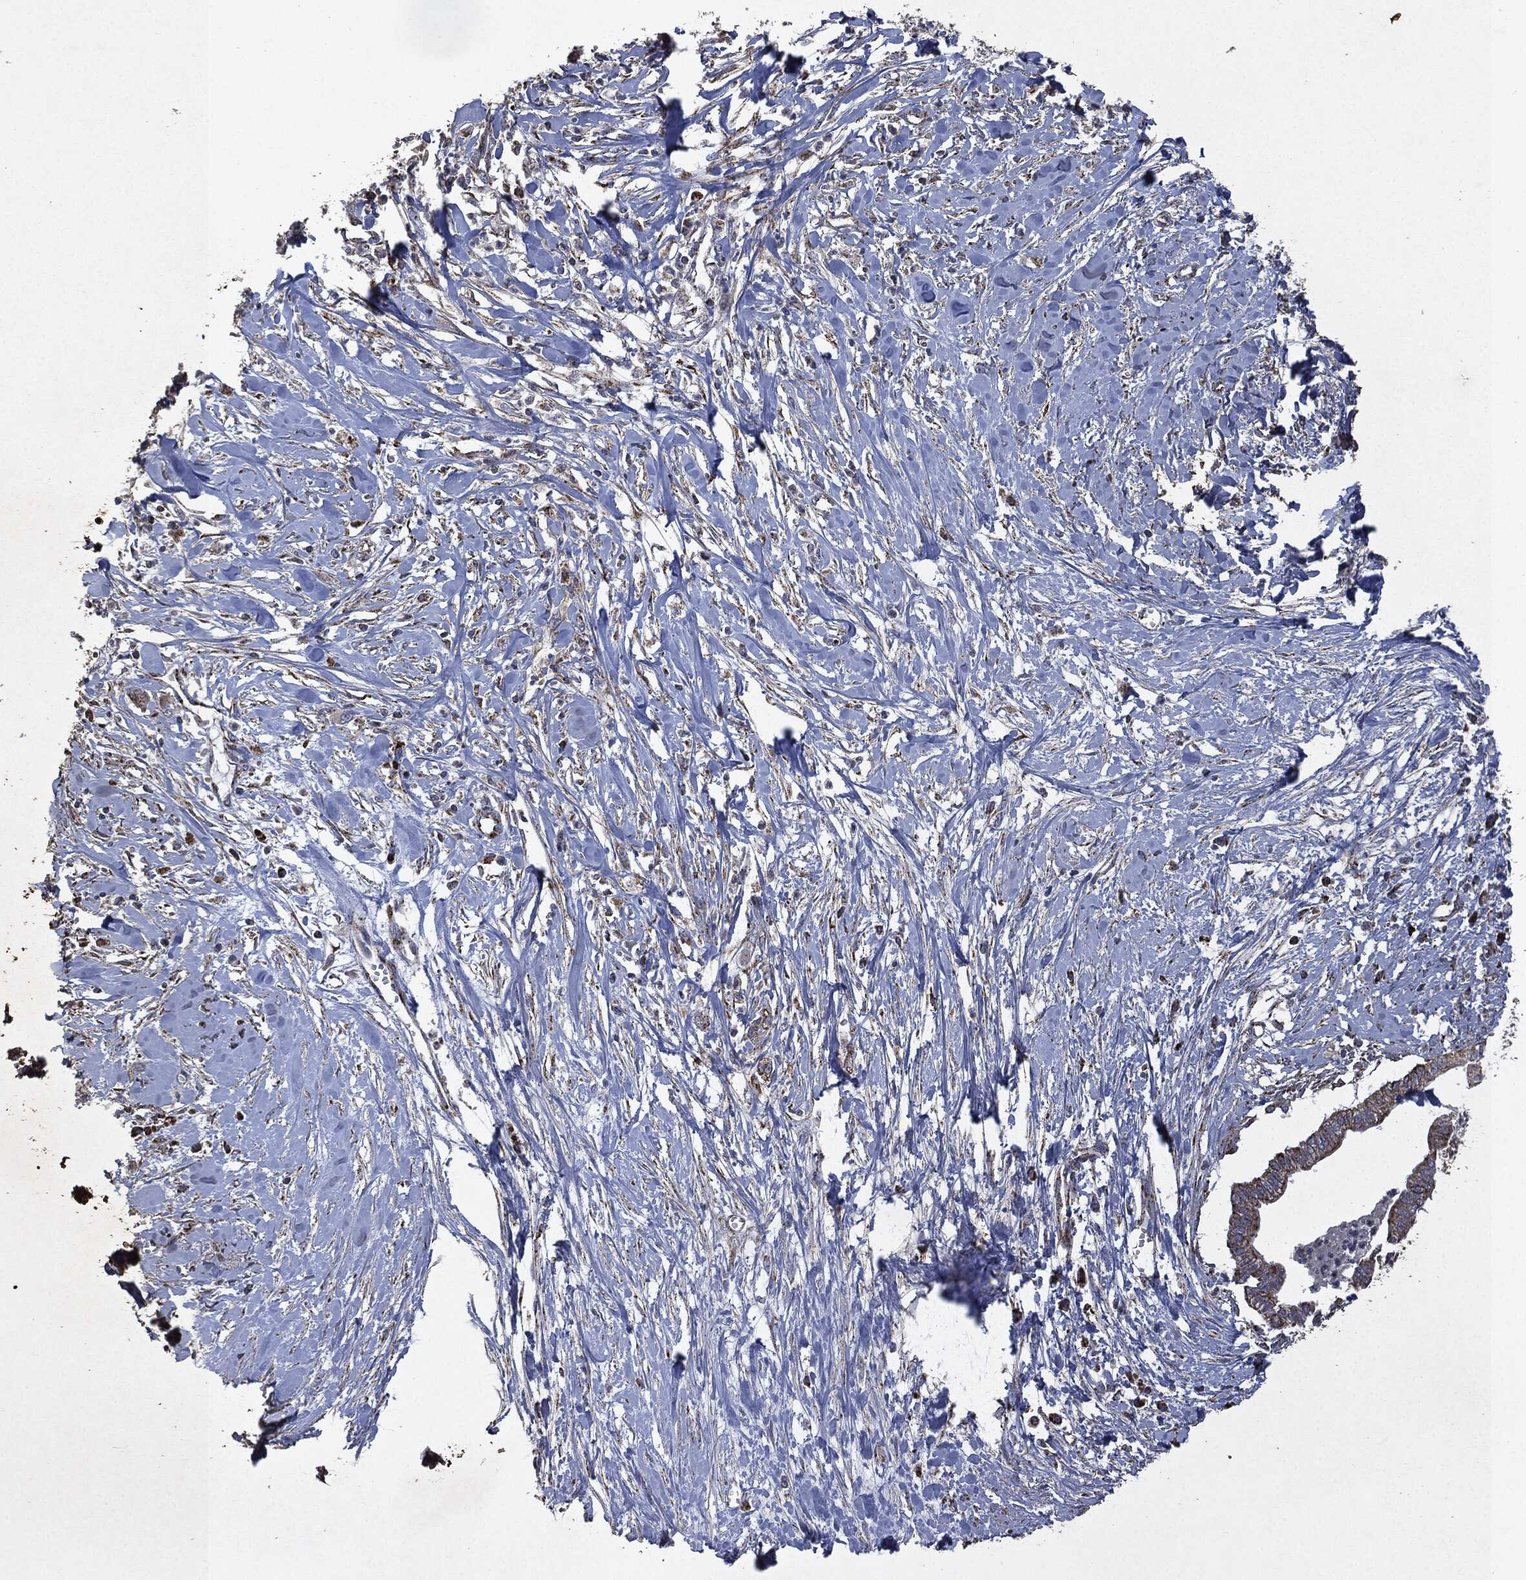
{"staining": {"intensity": "moderate", "quantity": "25%-75%", "location": "cytoplasmic/membranous"}, "tissue": "pancreatic cancer", "cell_type": "Tumor cells", "image_type": "cancer", "snomed": [{"axis": "morphology", "description": "Normal tissue, NOS"}, {"axis": "morphology", "description": "Adenocarcinoma, NOS"}, {"axis": "topography", "description": "Pancreas"}], "caption": "A brown stain shows moderate cytoplasmic/membranous staining of a protein in human pancreatic adenocarcinoma tumor cells.", "gene": "RYK", "patient": {"sex": "female", "age": 58}}